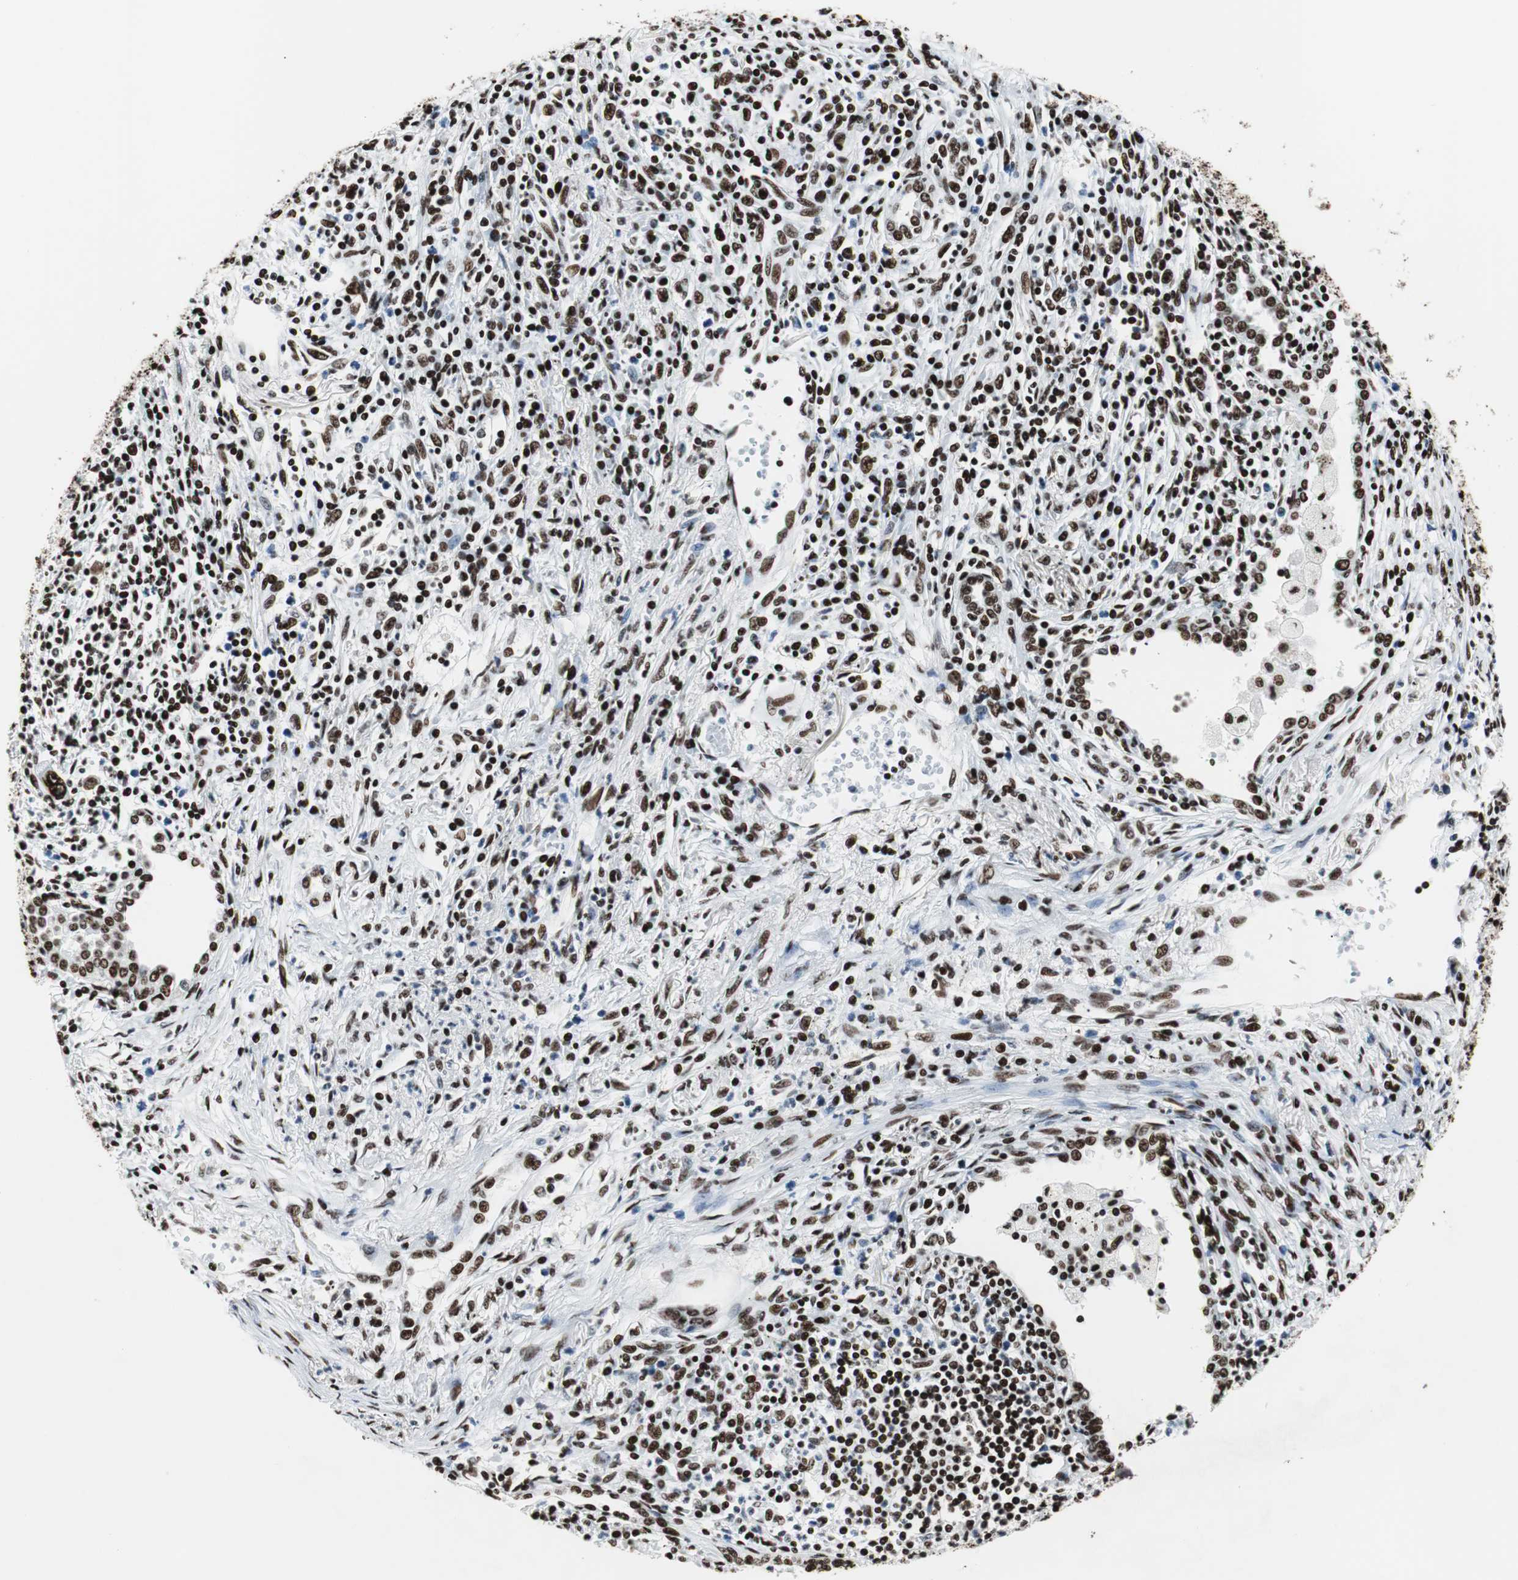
{"staining": {"intensity": "strong", "quantity": ">75%", "location": "nuclear"}, "tissue": "melanoma", "cell_type": "Tumor cells", "image_type": "cancer", "snomed": [{"axis": "morphology", "description": "Malignant melanoma, Metastatic site"}, {"axis": "topography", "description": "Skin"}], "caption": "Immunohistochemical staining of human melanoma shows high levels of strong nuclear protein expression in about >75% of tumor cells.", "gene": "NCL", "patient": {"sex": "female", "age": 56}}